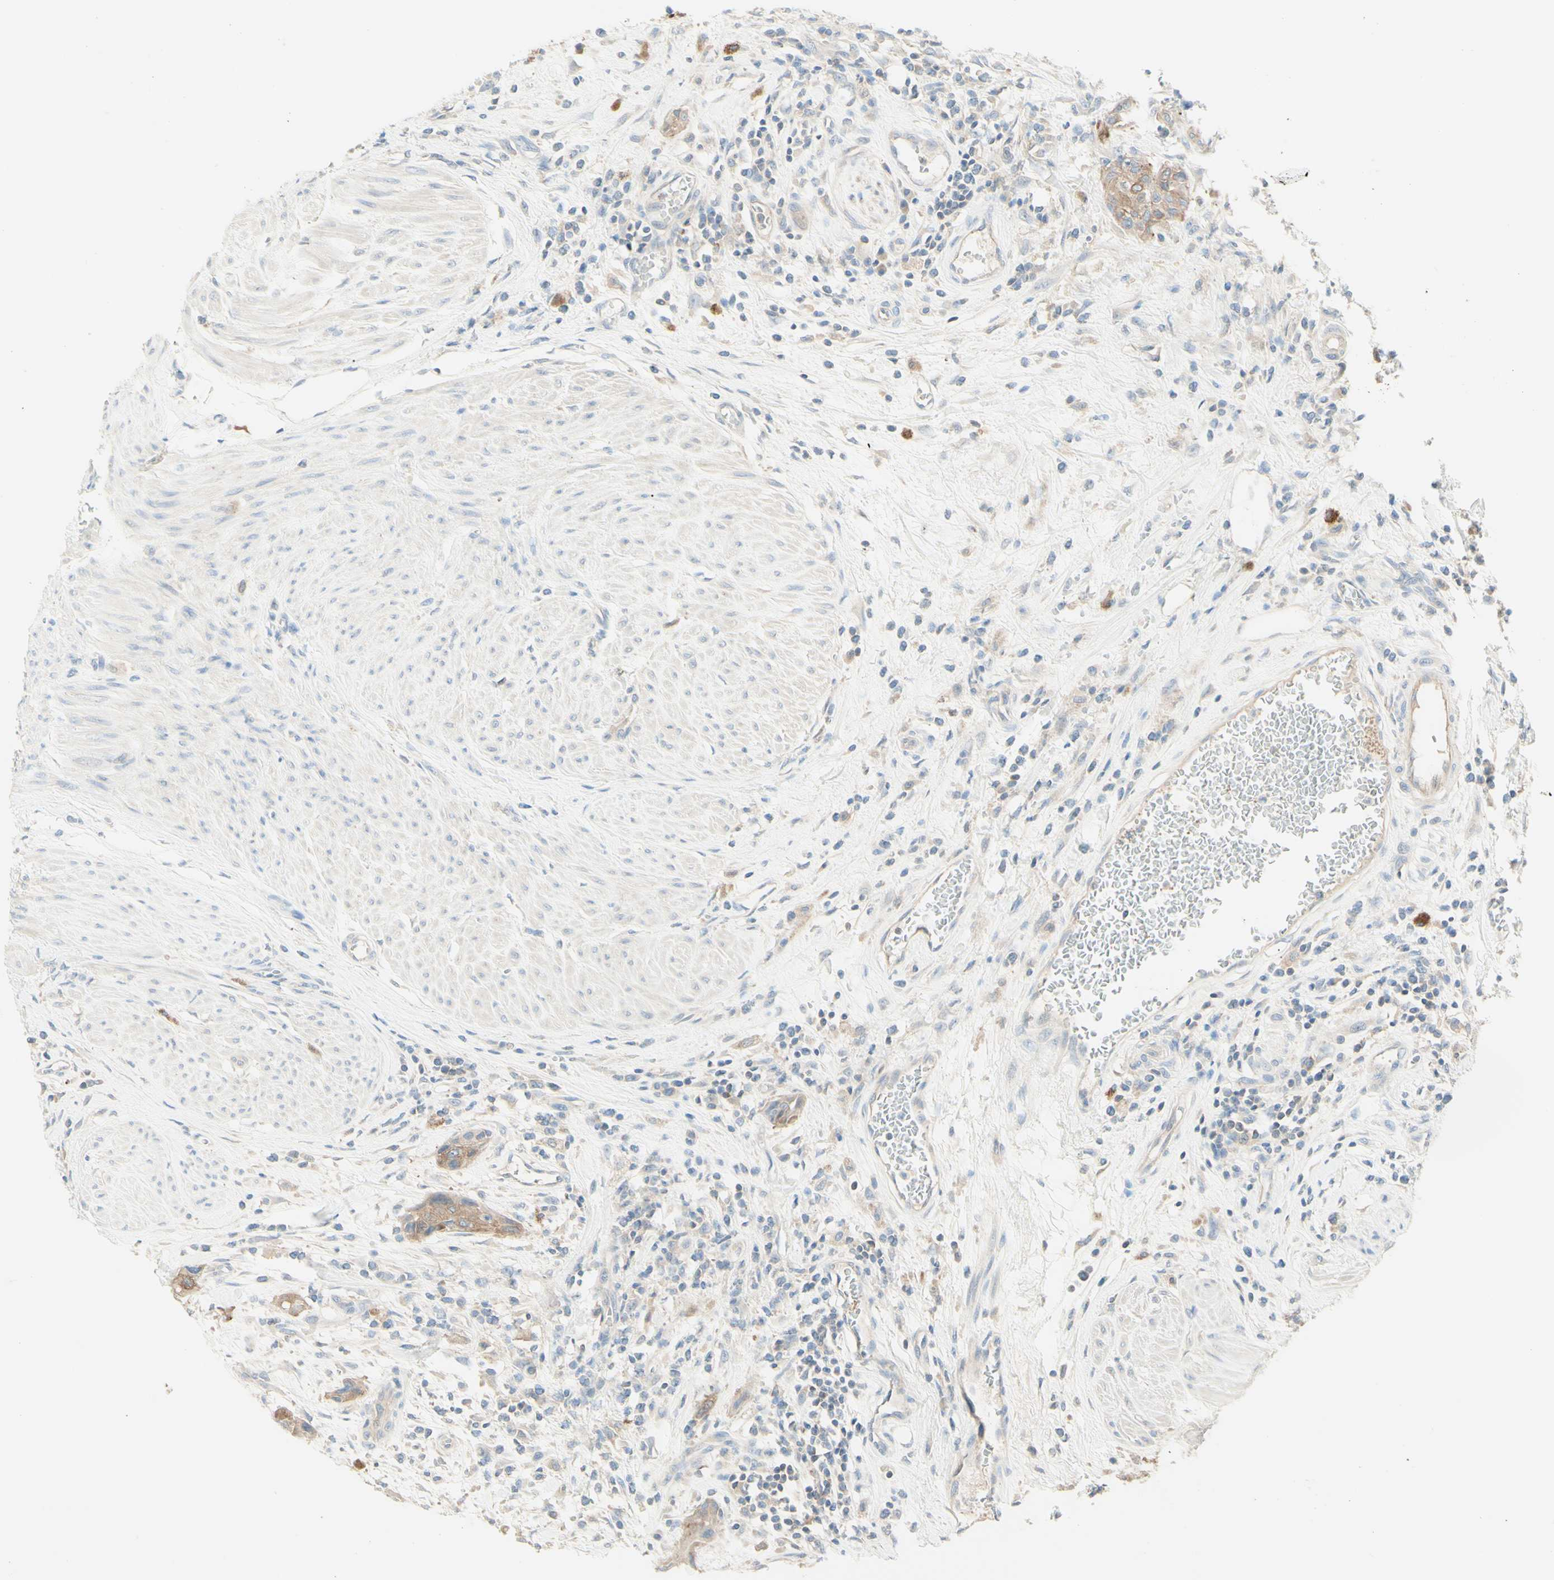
{"staining": {"intensity": "moderate", "quantity": ">75%", "location": "cytoplasmic/membranous"}, "tissue": "urothelial cancer", "cell_type": "Tumor cells", "image_type": "cancer", "snomed": [{"axis": "morphology", "description": "Urothelial carcinoma, High grade"}, {"axis": "topography", "description": "Urinary bladder"}], "caption": "The micrograph exhibits immunohistochemical staining of urothelial carcinoma (high-grade). There is moderate cytoplasmic/membranous positivity is present in about >75% of tumor cells.", "gene": "MTM1", "patient": {"sex": "male", "age": 35}}